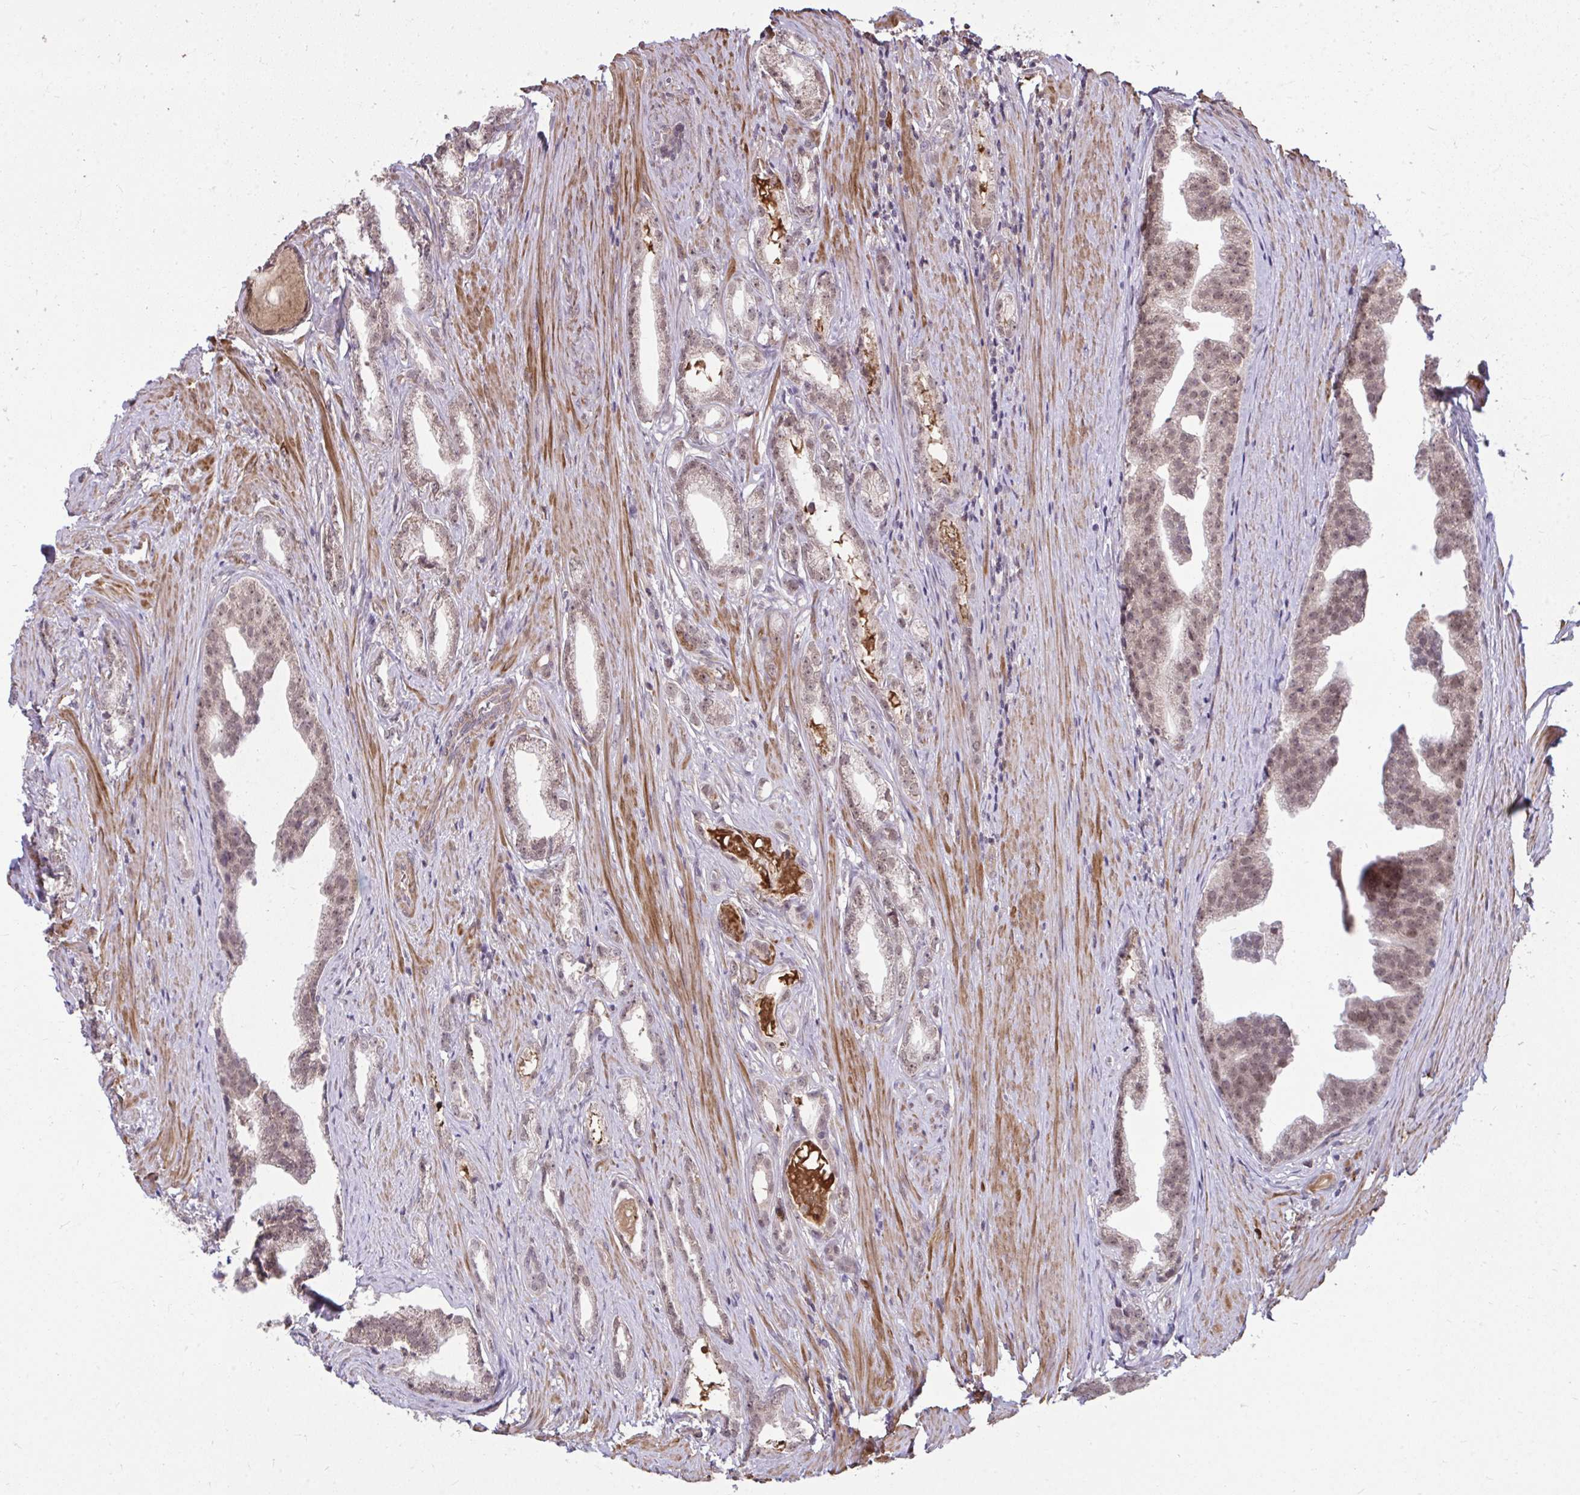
{"staining": {"intensity": "moderate", "quantity": ">75%", "location": "cytoplasmic/membranous,nuclear"}, "tissue": "prostate cancer", "cell_type": "Tumor cells", "image_type": "cancer", "snomed": [{"axis": "morphology", "description": "Adenocarcinoma, Low grade"}, {"axis": "topography", "description": "Prostate"}], "caption": "There is medium levels of moderate cytoplasmic/membranous and nuclear positivity in tumor cells of prostate adenocarcinoma (low-grade), as demonstrated by immunohistochemical staining (brown color).", "gene": "ZSCAN9", "patient": {"sex": "male", "age": 65}}